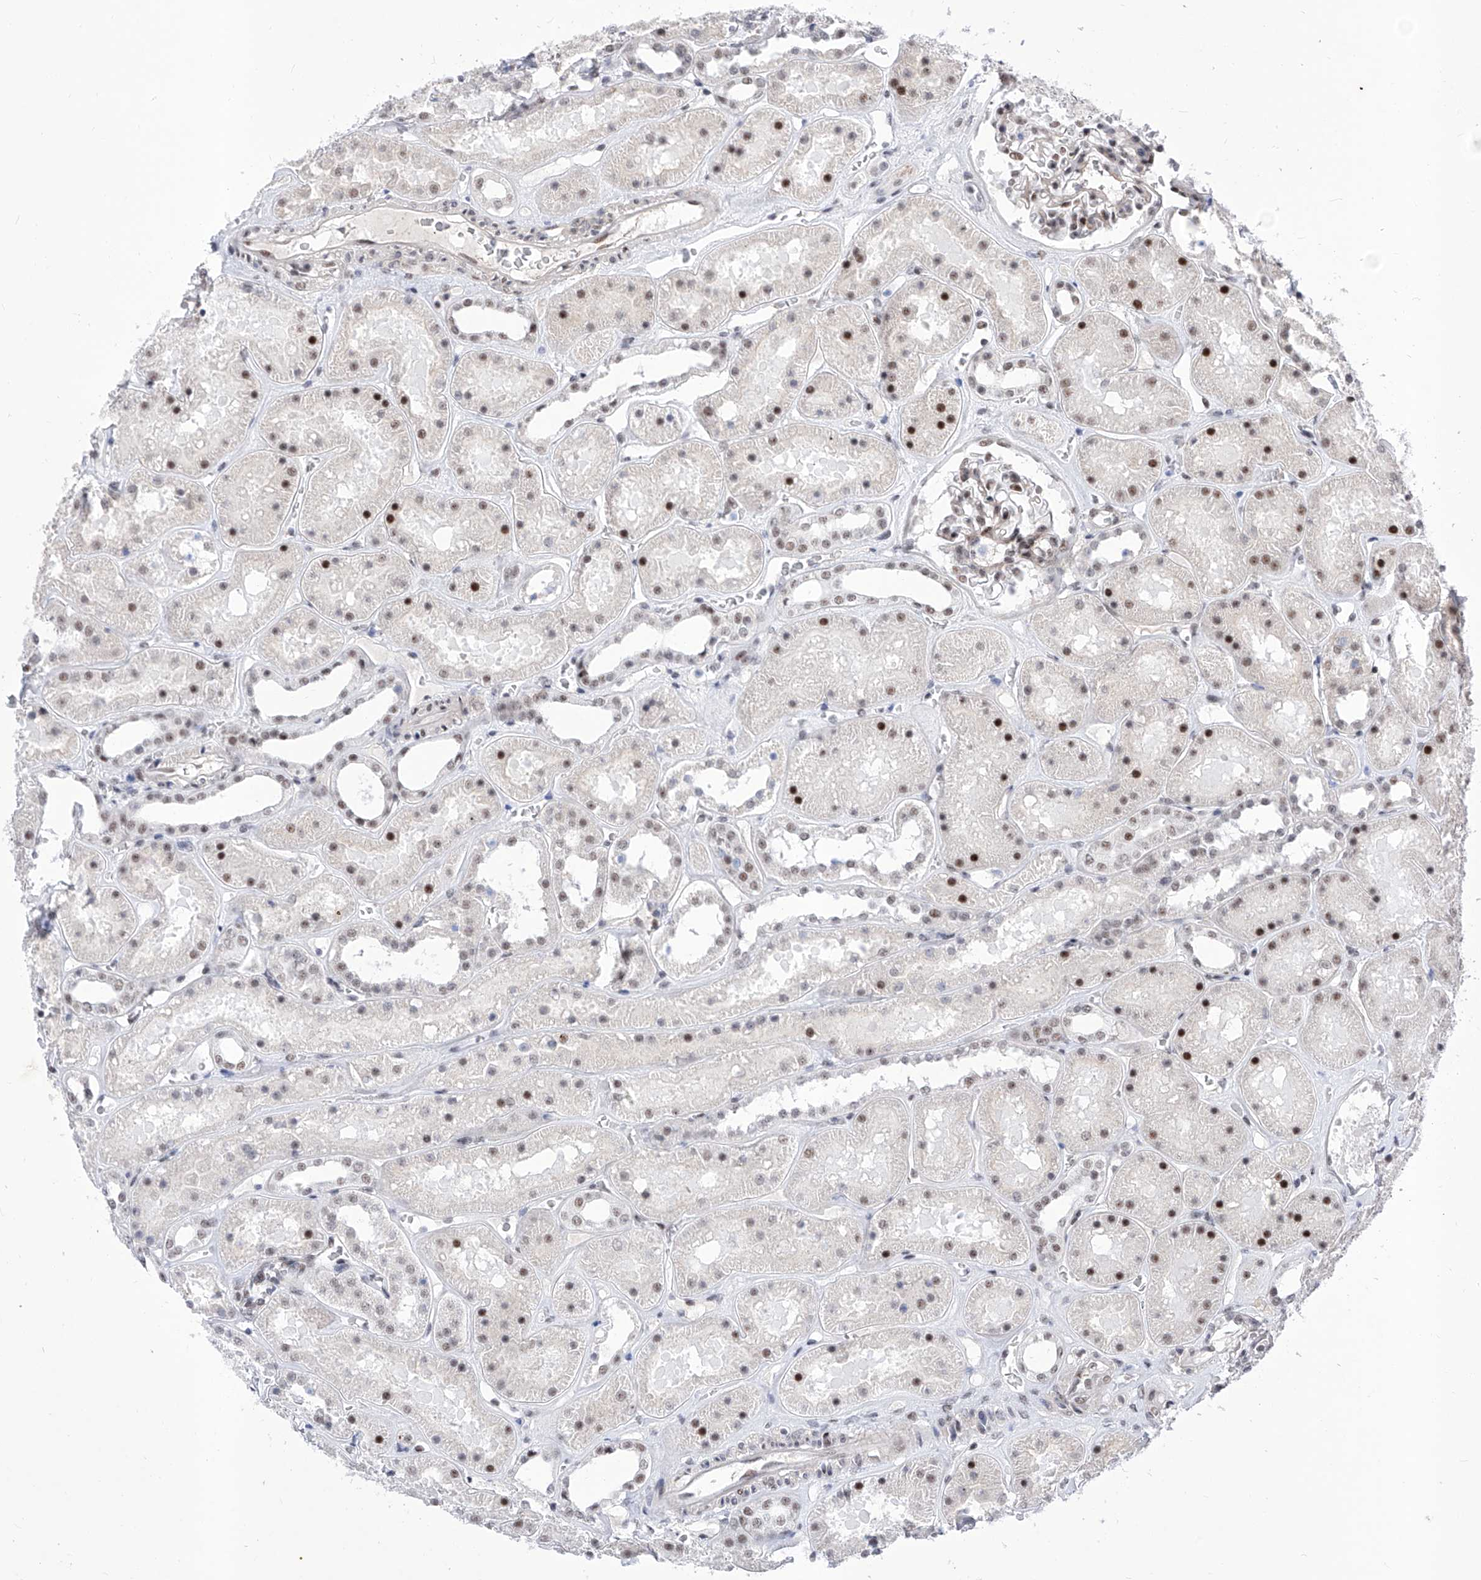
{"staining": {"intensity": "moderate", "quantity": "25%-75%", "location": "nuclear"}, "tissue": "kidney", "cell_type": "Cells in glomeruli", "image_type": "normal", "snomed": [{"axis": "morphology", "description": "Normal tissue, NOS"}, {"axis": "topography", "description": "Kidney"}], "caption": "High-power microscopy captured an immunohistochemistry image of benign kidney, revealing moderate nuclear expression in about 25%-75% of cells in glomeruli.", "gene": "ATN1", "patient": {"sex": "female", "age": 41}}